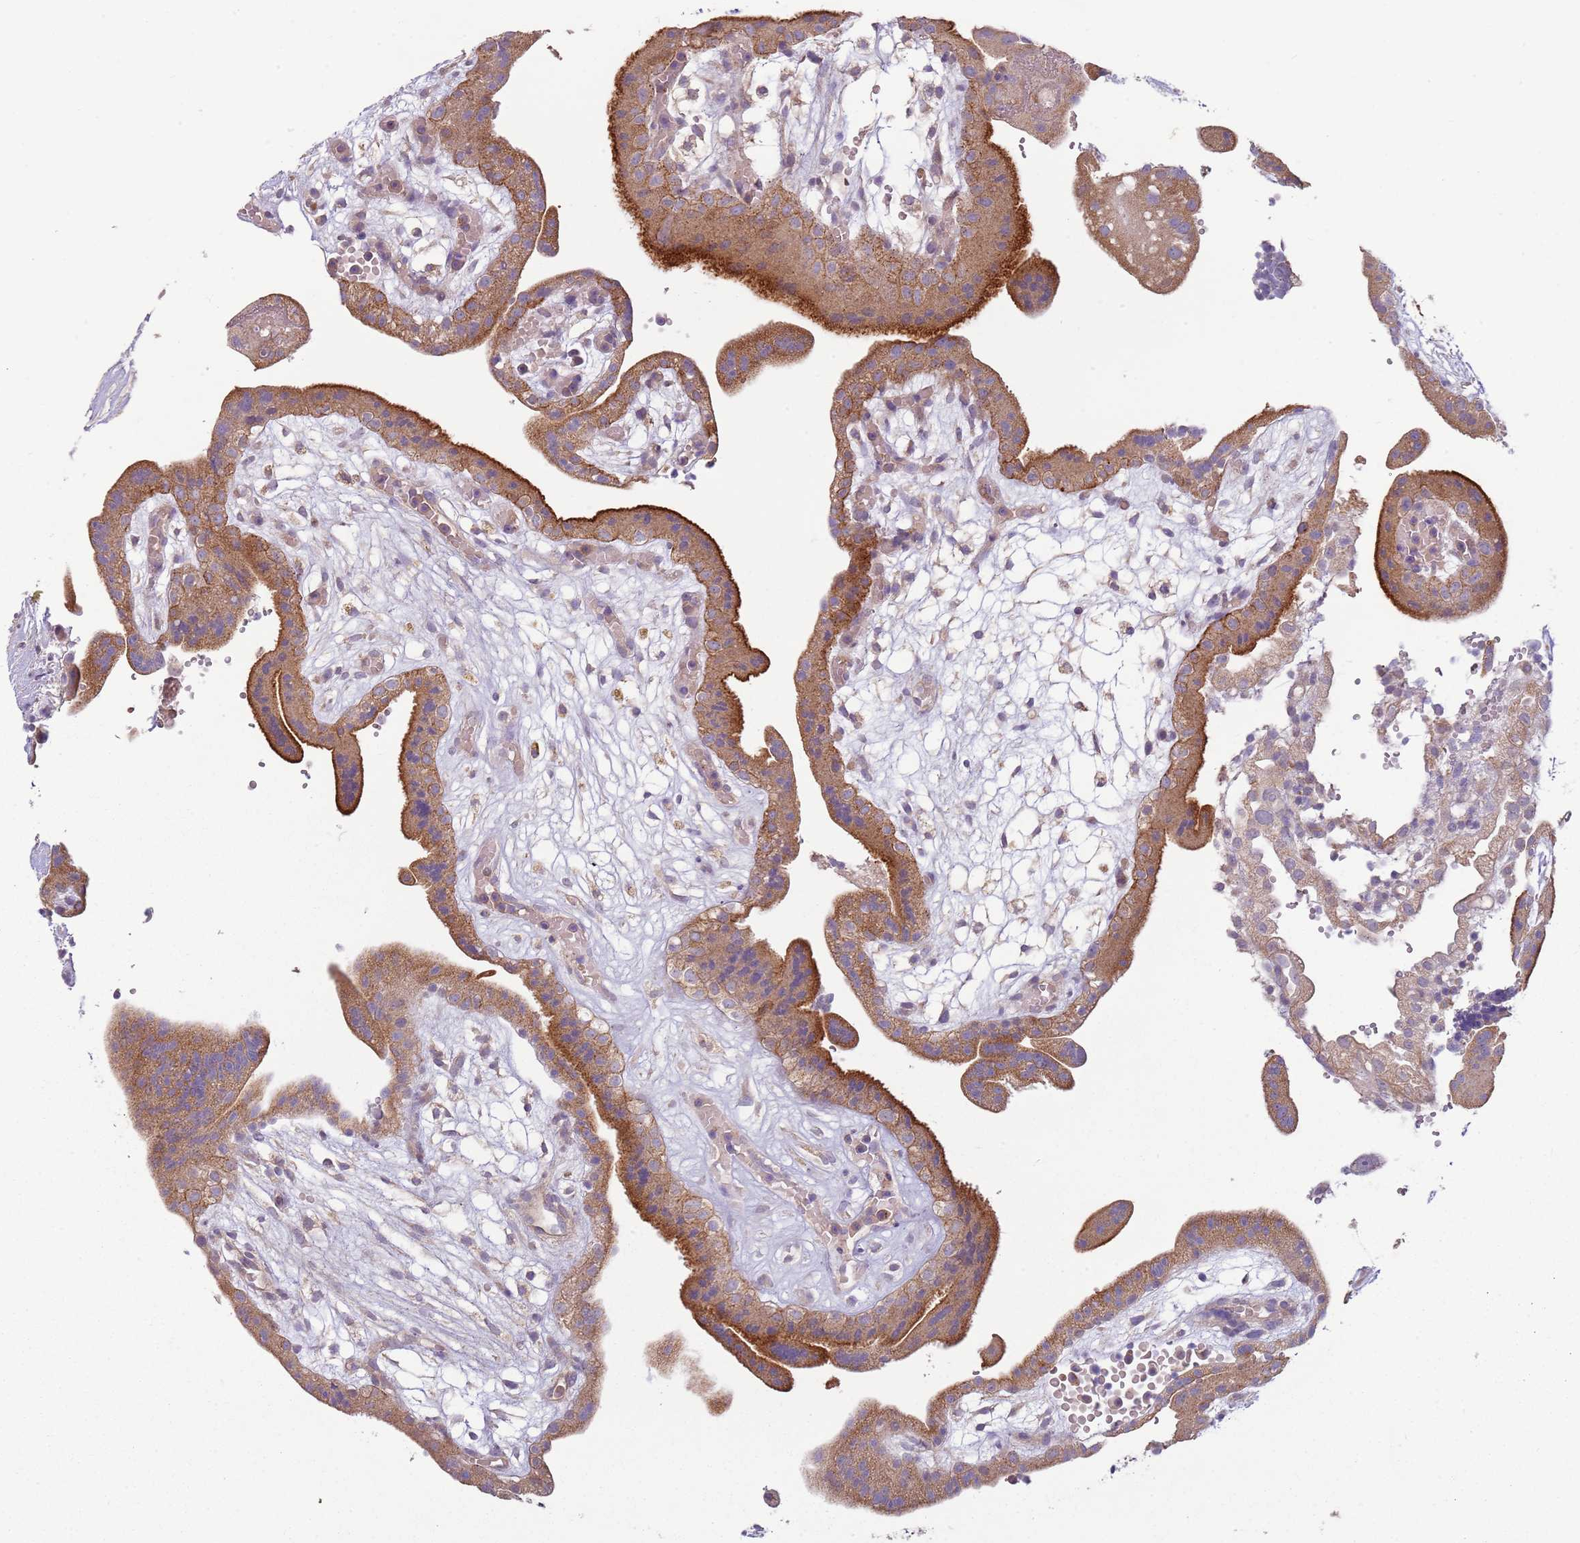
{"staining": {"intensity": "weak", "quantity": "25%-75%", "location": "cytoplasmic/membranous"}, "tissue": "placenta", "cell_type": "Decidual cells", "image_type": "normal", "snomed": [{"axis": "morphology", "description": "Normal tissue, NOS"}, {"axis": "topography", "description": "Placenta"}], "caption": "Decidual cells exhibit weak cytoplasmic/membranous positivity in approximately 25%-75% of cells in benign placenta.", "gene": "DTD2", "patient": {"sex": "female", "age": 18}}